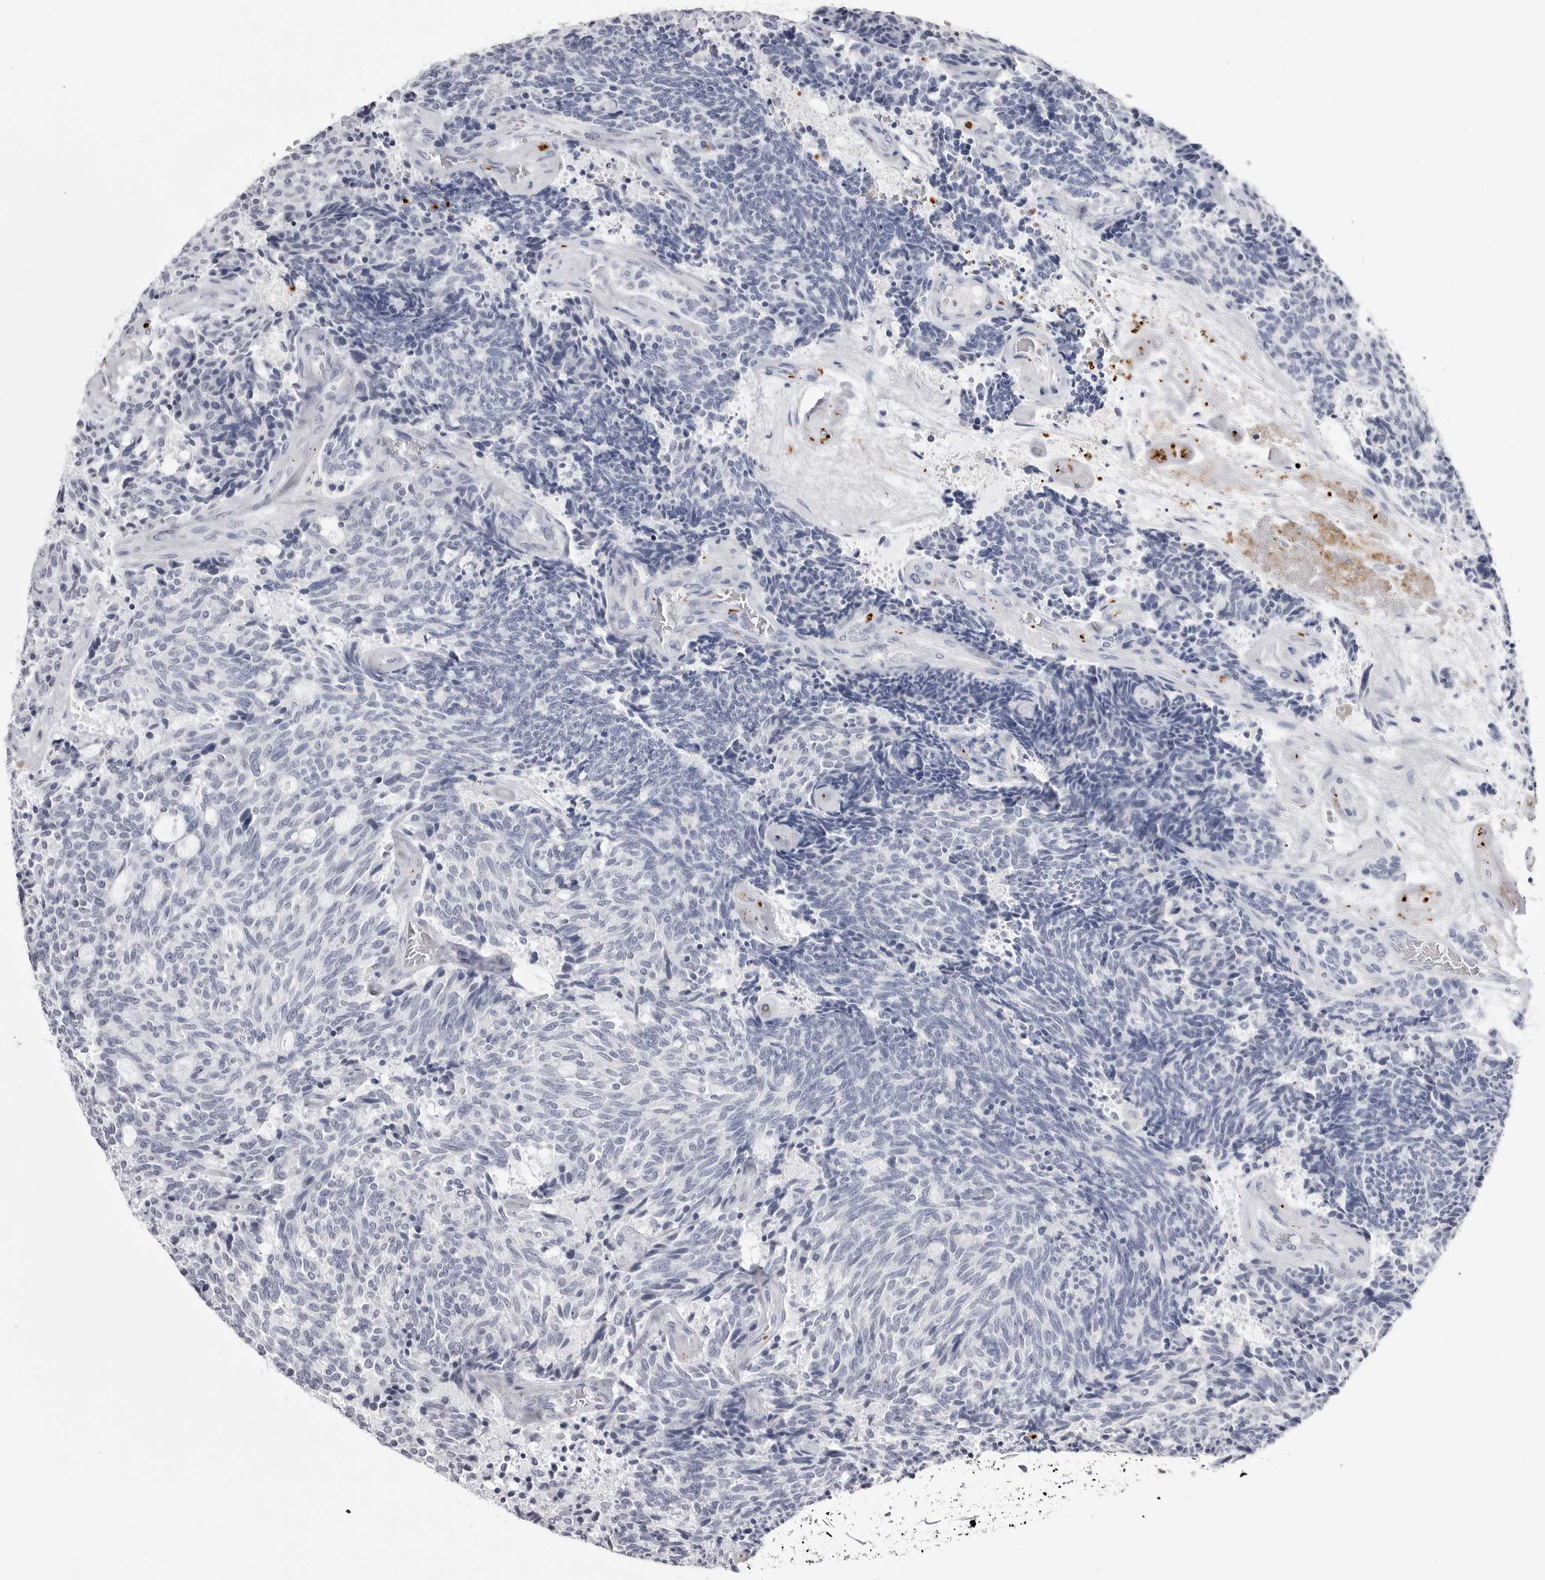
{"staining": {"intensity": "negative", "quantity": "none", "location": "none"}, "tissue": "carcinoid", "cell_type": "Tumor cells", "image_type": "cancer", "snomed": [{"axis": "morphology", "description": "Carcinoid, malignant, NOS"}, {"axis": "topography", "description": "Pancreas"}], "caption": "A high-resolution micrograph shows IHC staining of carcinoid (malignant), which reveals no significant staining in tumor cells.", "gene": "COL26A1", "patient": {"sex": "female", "age": 54}}